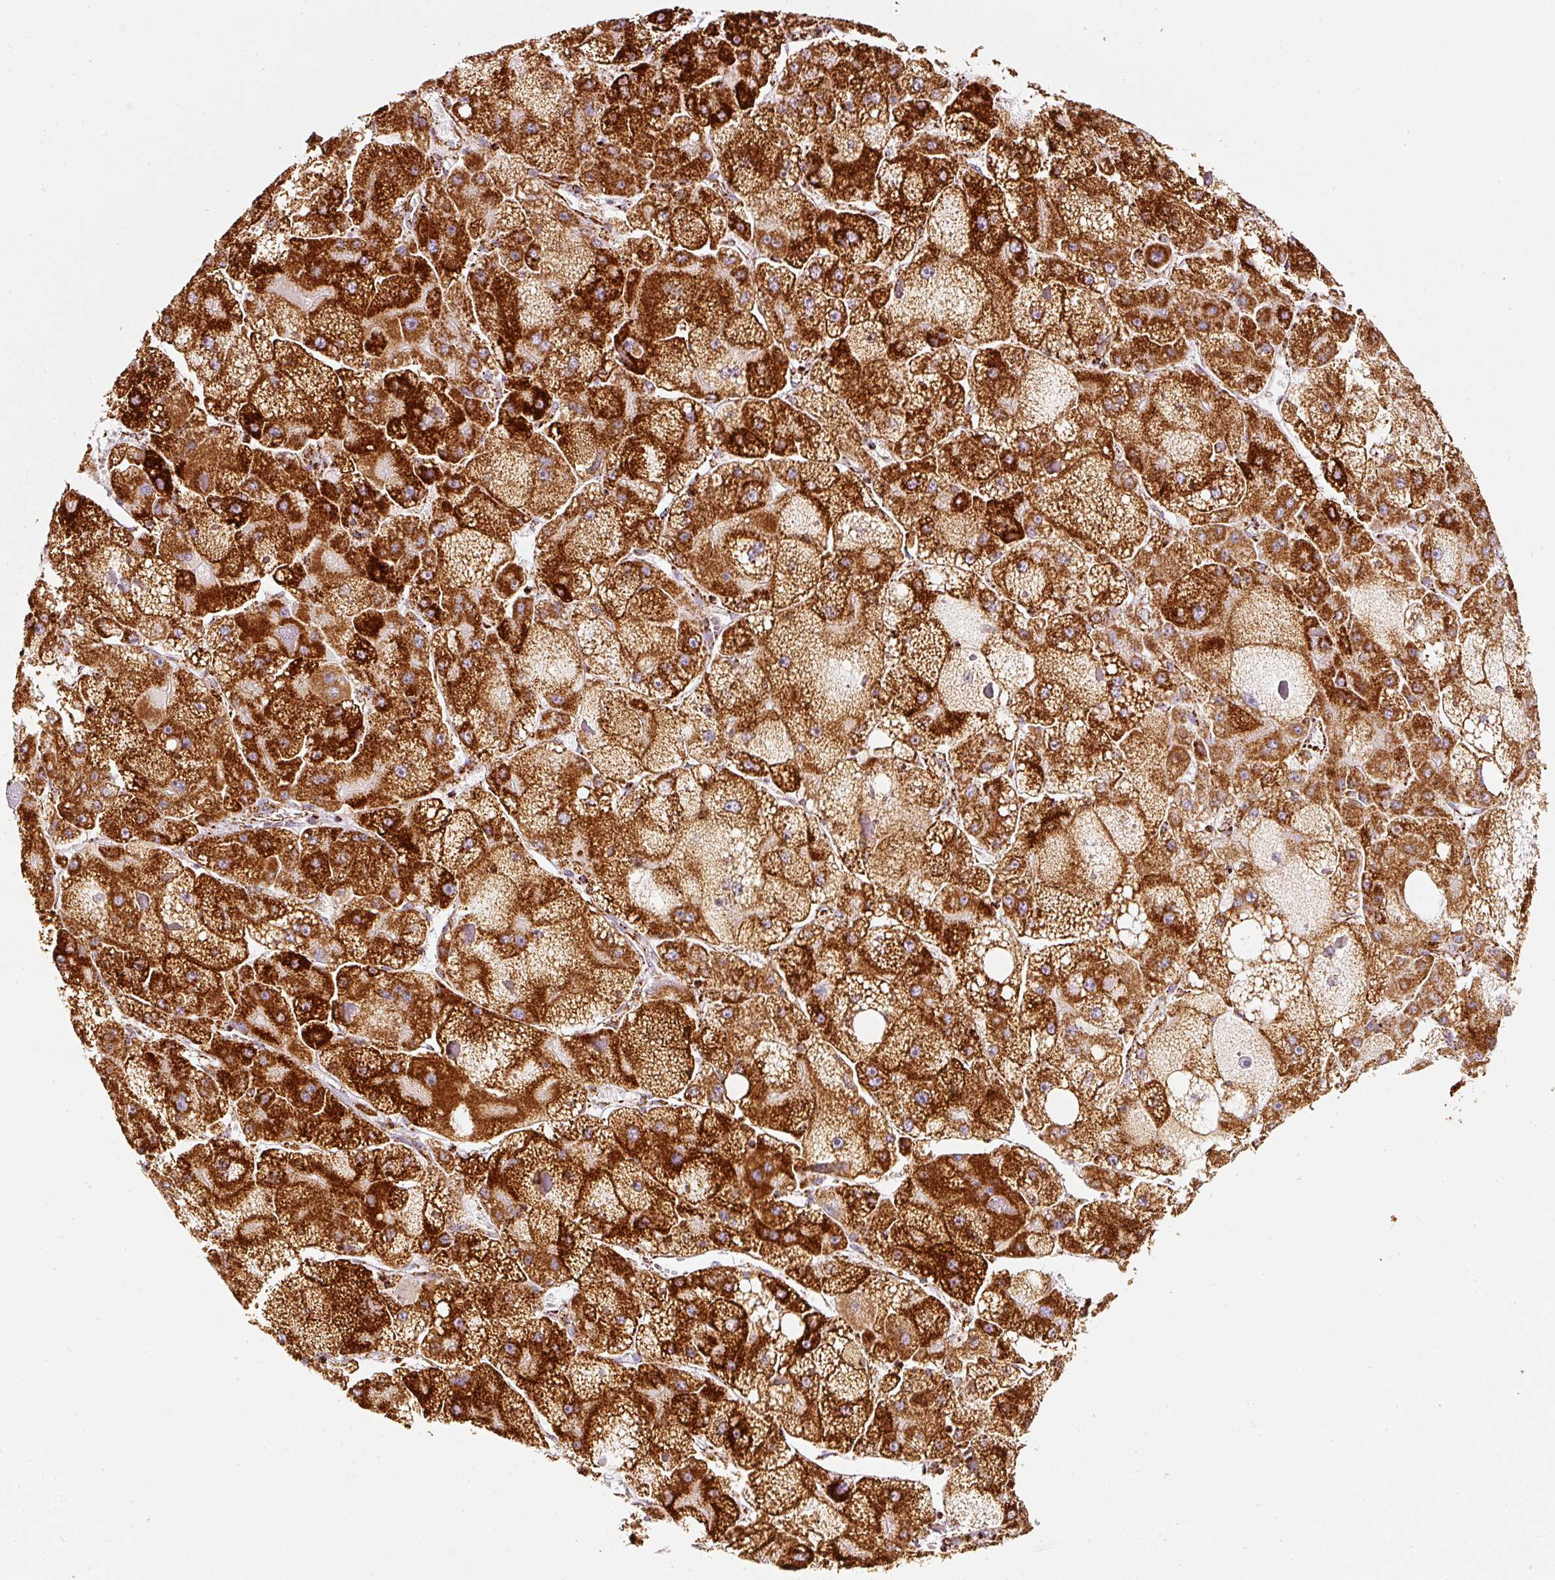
{"staining": {"intensity": "strong", "quantity": ">75%", "location": "cytoplasmic/membranous"}, "tissue": "liver cancer", "cell_type": "Tumor cells", "image_type": "cancer", "snomed": [{"axis": "morphology", "description": "Carcinoma, Hepatocellular, NOS"}, {"axis": "topography", "description": "Liver"}], "caption": "Protein staining demonstrates strong cytoplasmic/membranous staining in approximately >75% of tumor cells in liver hepatocellular carcinoma. The protein is shown in brown color, while the nuclei are stained blue.", "gene": "MT-CO2", "patient": {"sex": "female", "age": 73}}